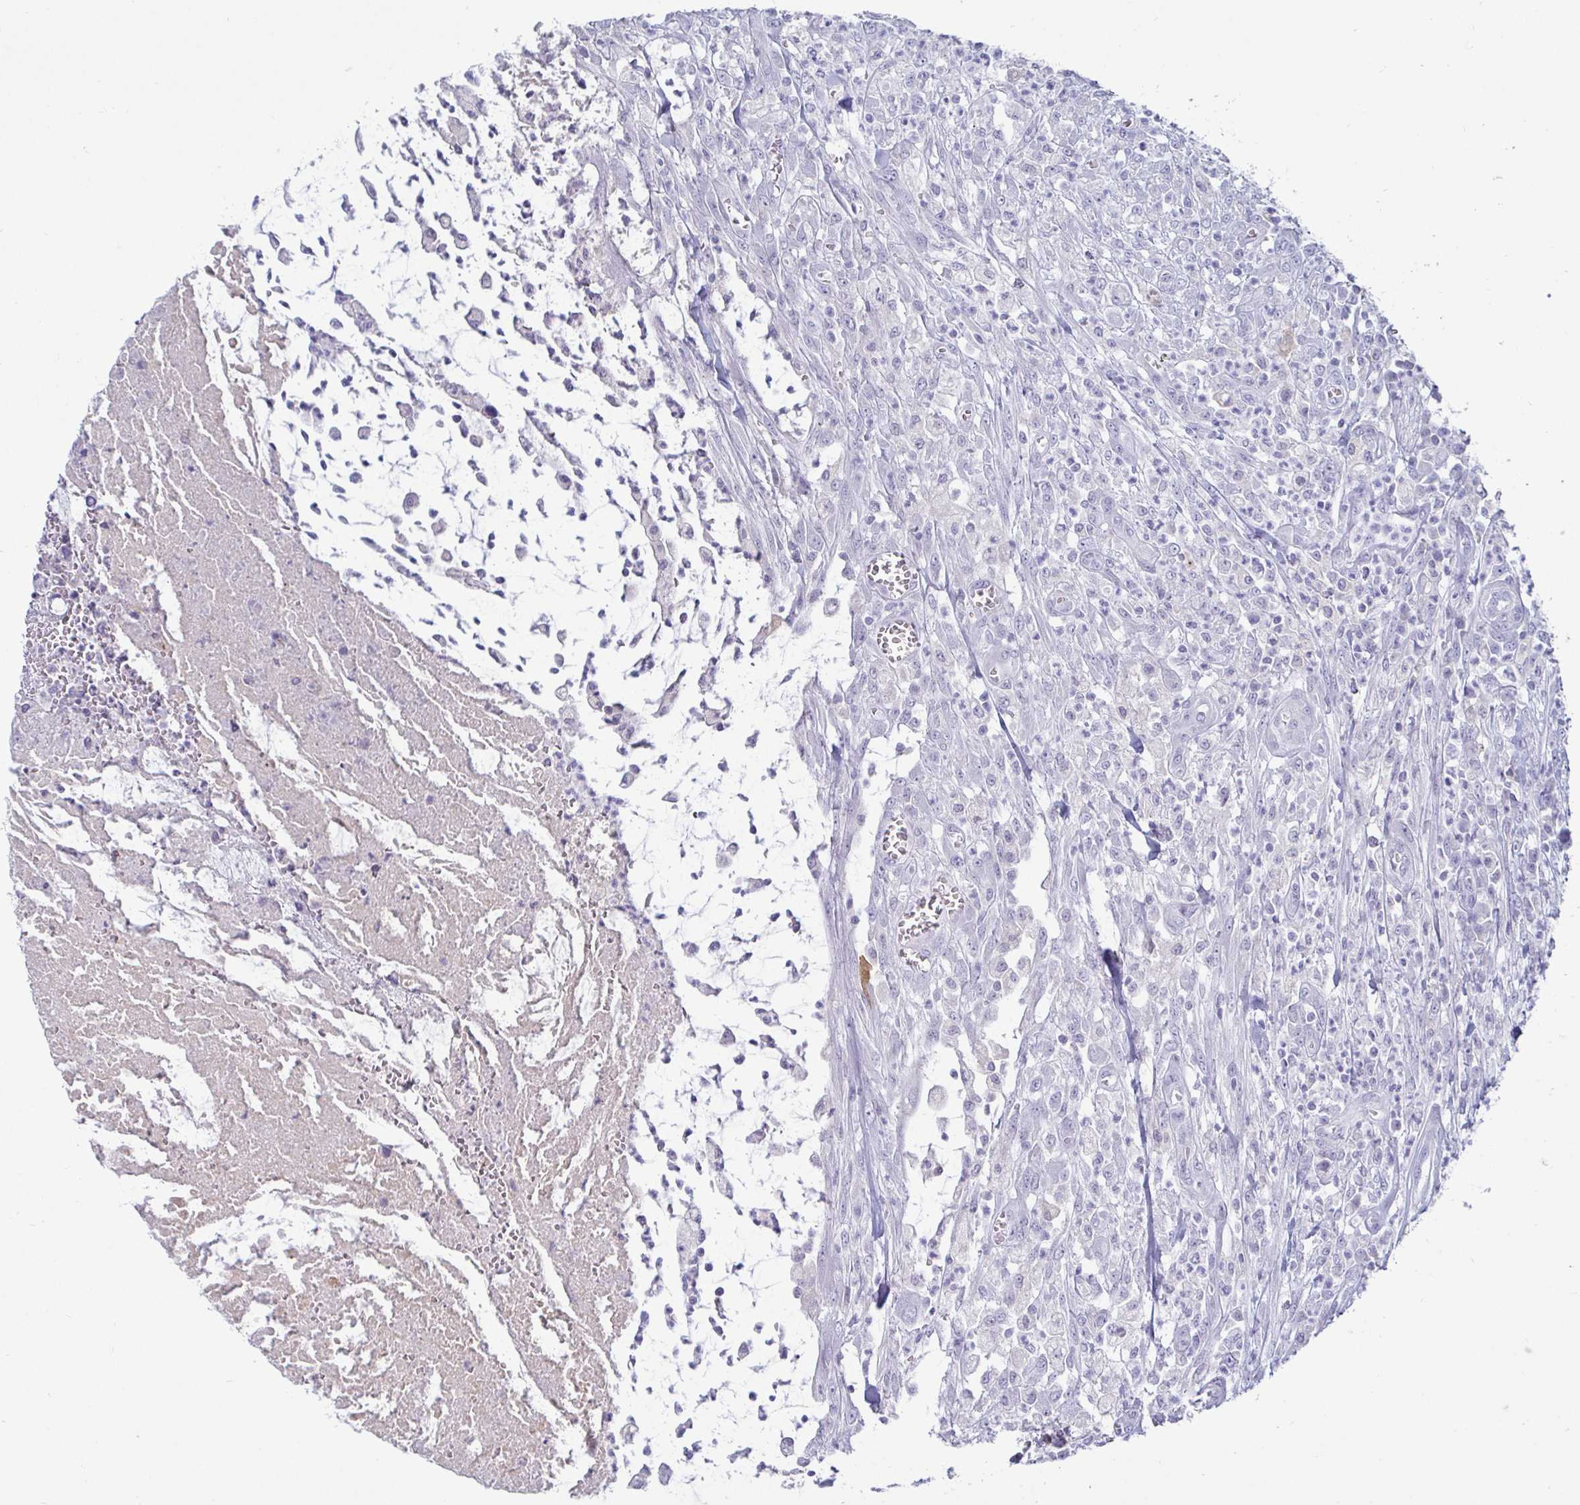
{"staining": {"intensity": "negative", "quantity": "none", "location": "none"}, "tissue": "colorectal cancer", "cell_type": "Tumor cells", "image_type": "cancer", "snomed": [{"axis": "morphology", "description": "Adenocarcinoma, NOS"}, {"axis": "topography", "description": "Colon"}], "caption": "Immunohistochemistry image of neoplastic tissue: adenocarcinoma (colorectal) stained with DAB (3,3'-diaminobenzidine) shows no significant protein staining in tumor cells.", "gene": "GSTM1", "patient": {"sex": "male", "age": 65}}